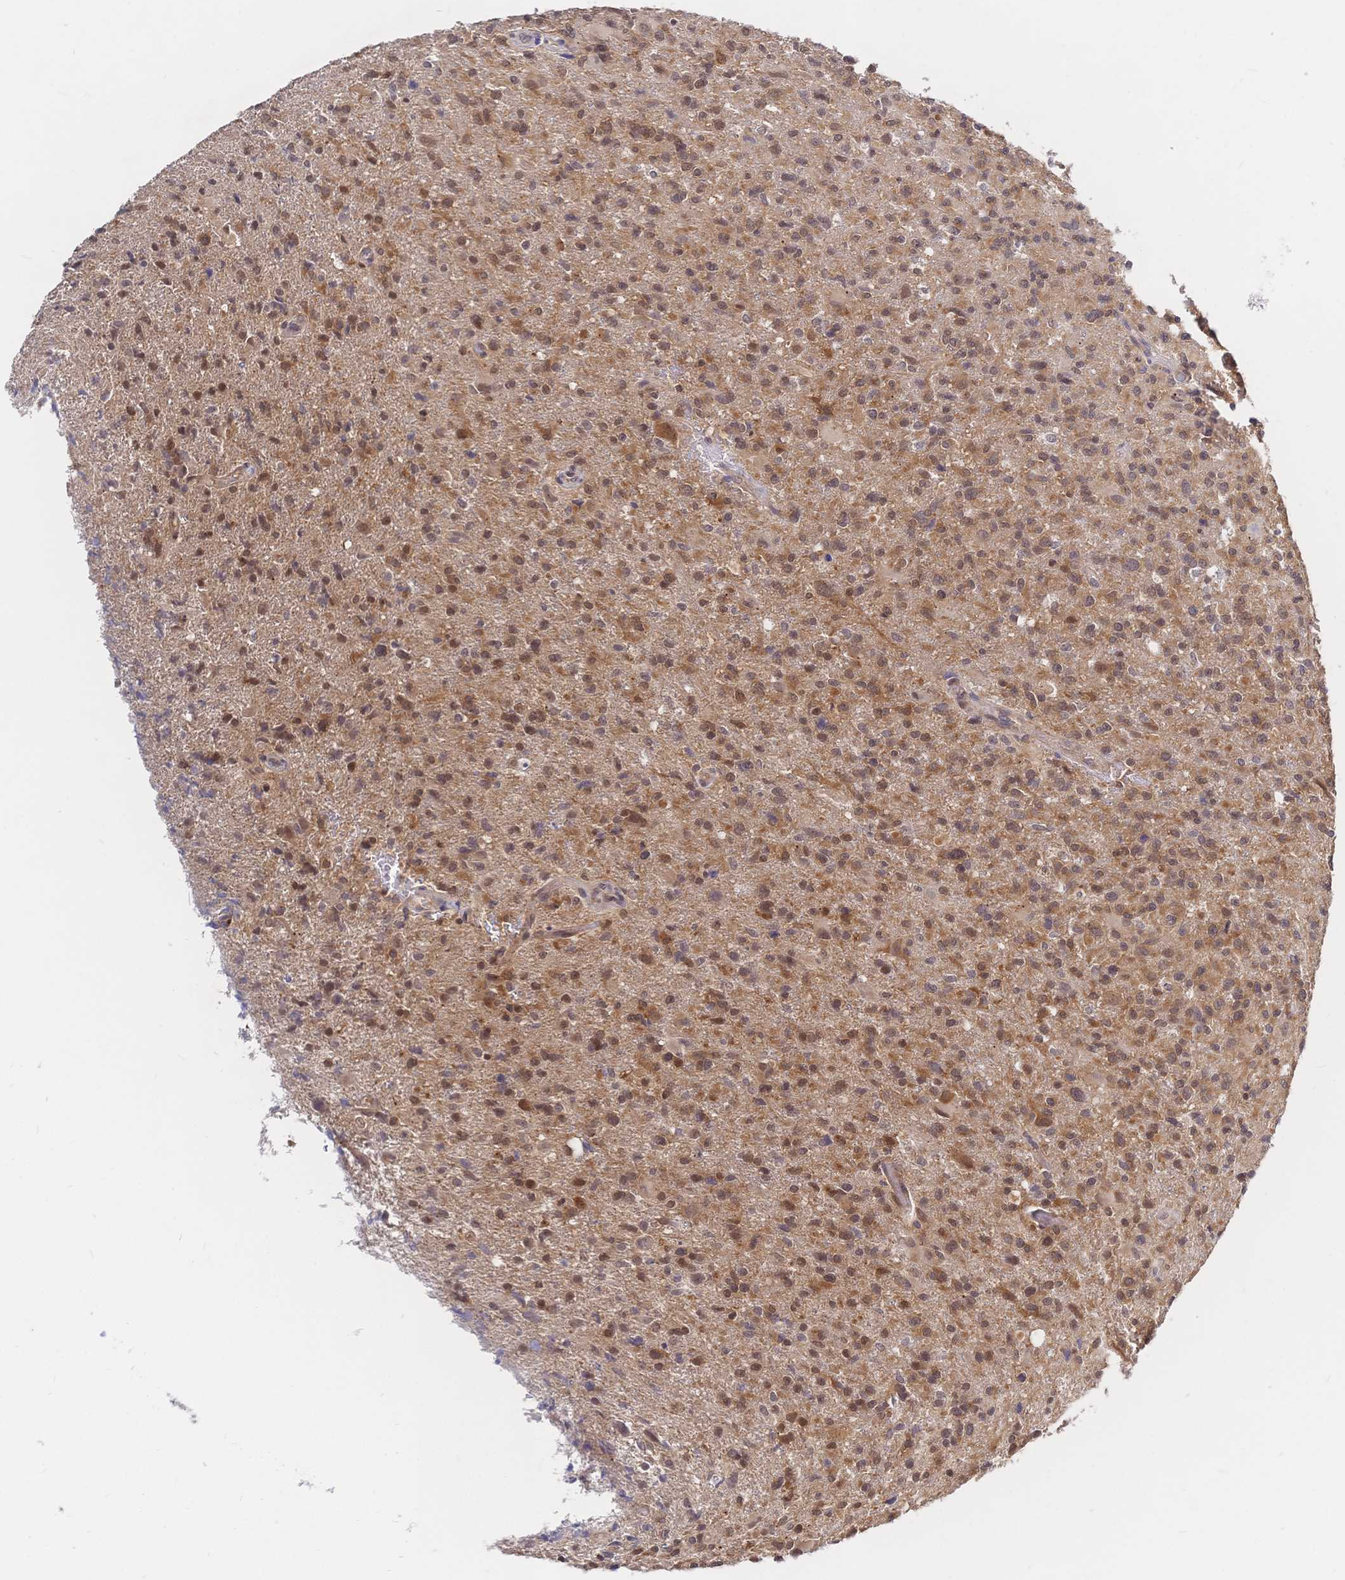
{"staining": {"intensity": "moderate", "quantity": ">75%", "location": "cytoplasmic/membranous,nuclear"}, "tissue": "glioma", "cell_type": "Tumor cells", "image_type": "cancer", "snomed": [{"axis": "morphology", "description": "Glioma, malignant, High grade"}, {"axis": "topography", "description": "Brain"}], "caption": "Moderate cytoplasmic/membranous and nuclear expression for a protein is present in about >75% of tumor cells of glioma using immunohistochemistry (IHC).", "gene": "LMO4", "patient": {"sex": "male", "age": 63}}